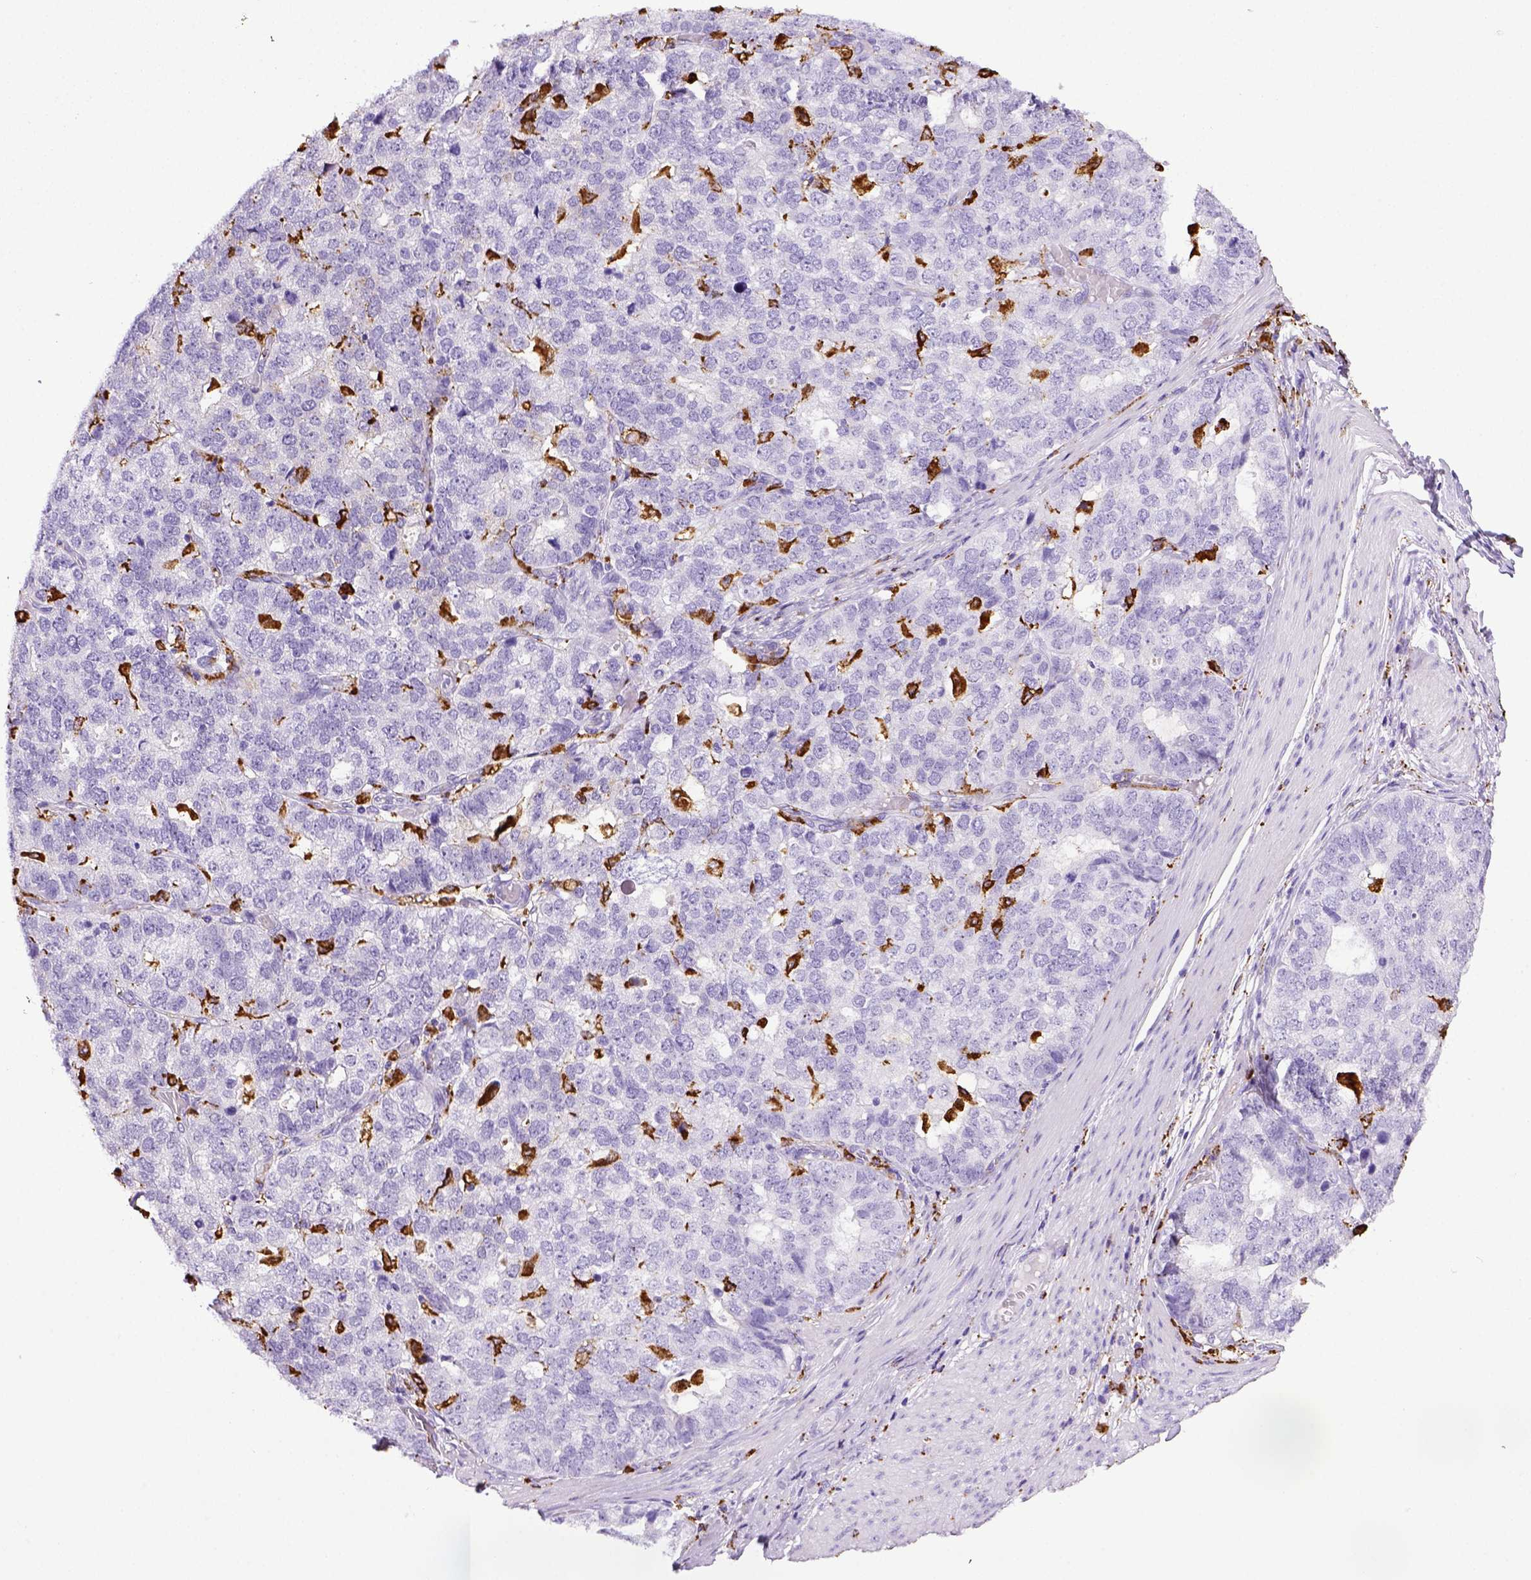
{"staining": {"intensity": "negative", "quantity": "none", "location": "none"}, "tissue": "stomach cancer", "cell_type": "Tumor cells", "image_type": "cancer", "snomed": [{"axis": "morphology", "description": "Adenocarcinoma, NOS"}, {"axis": "topography", "description": "Stomach"}], "caption": "Protein analysis of adenocarcinoma (stomach) reveals no significant staining in tumor cells.", "gene": "CD68", "patient": {"sex": "male", "age": 69}}